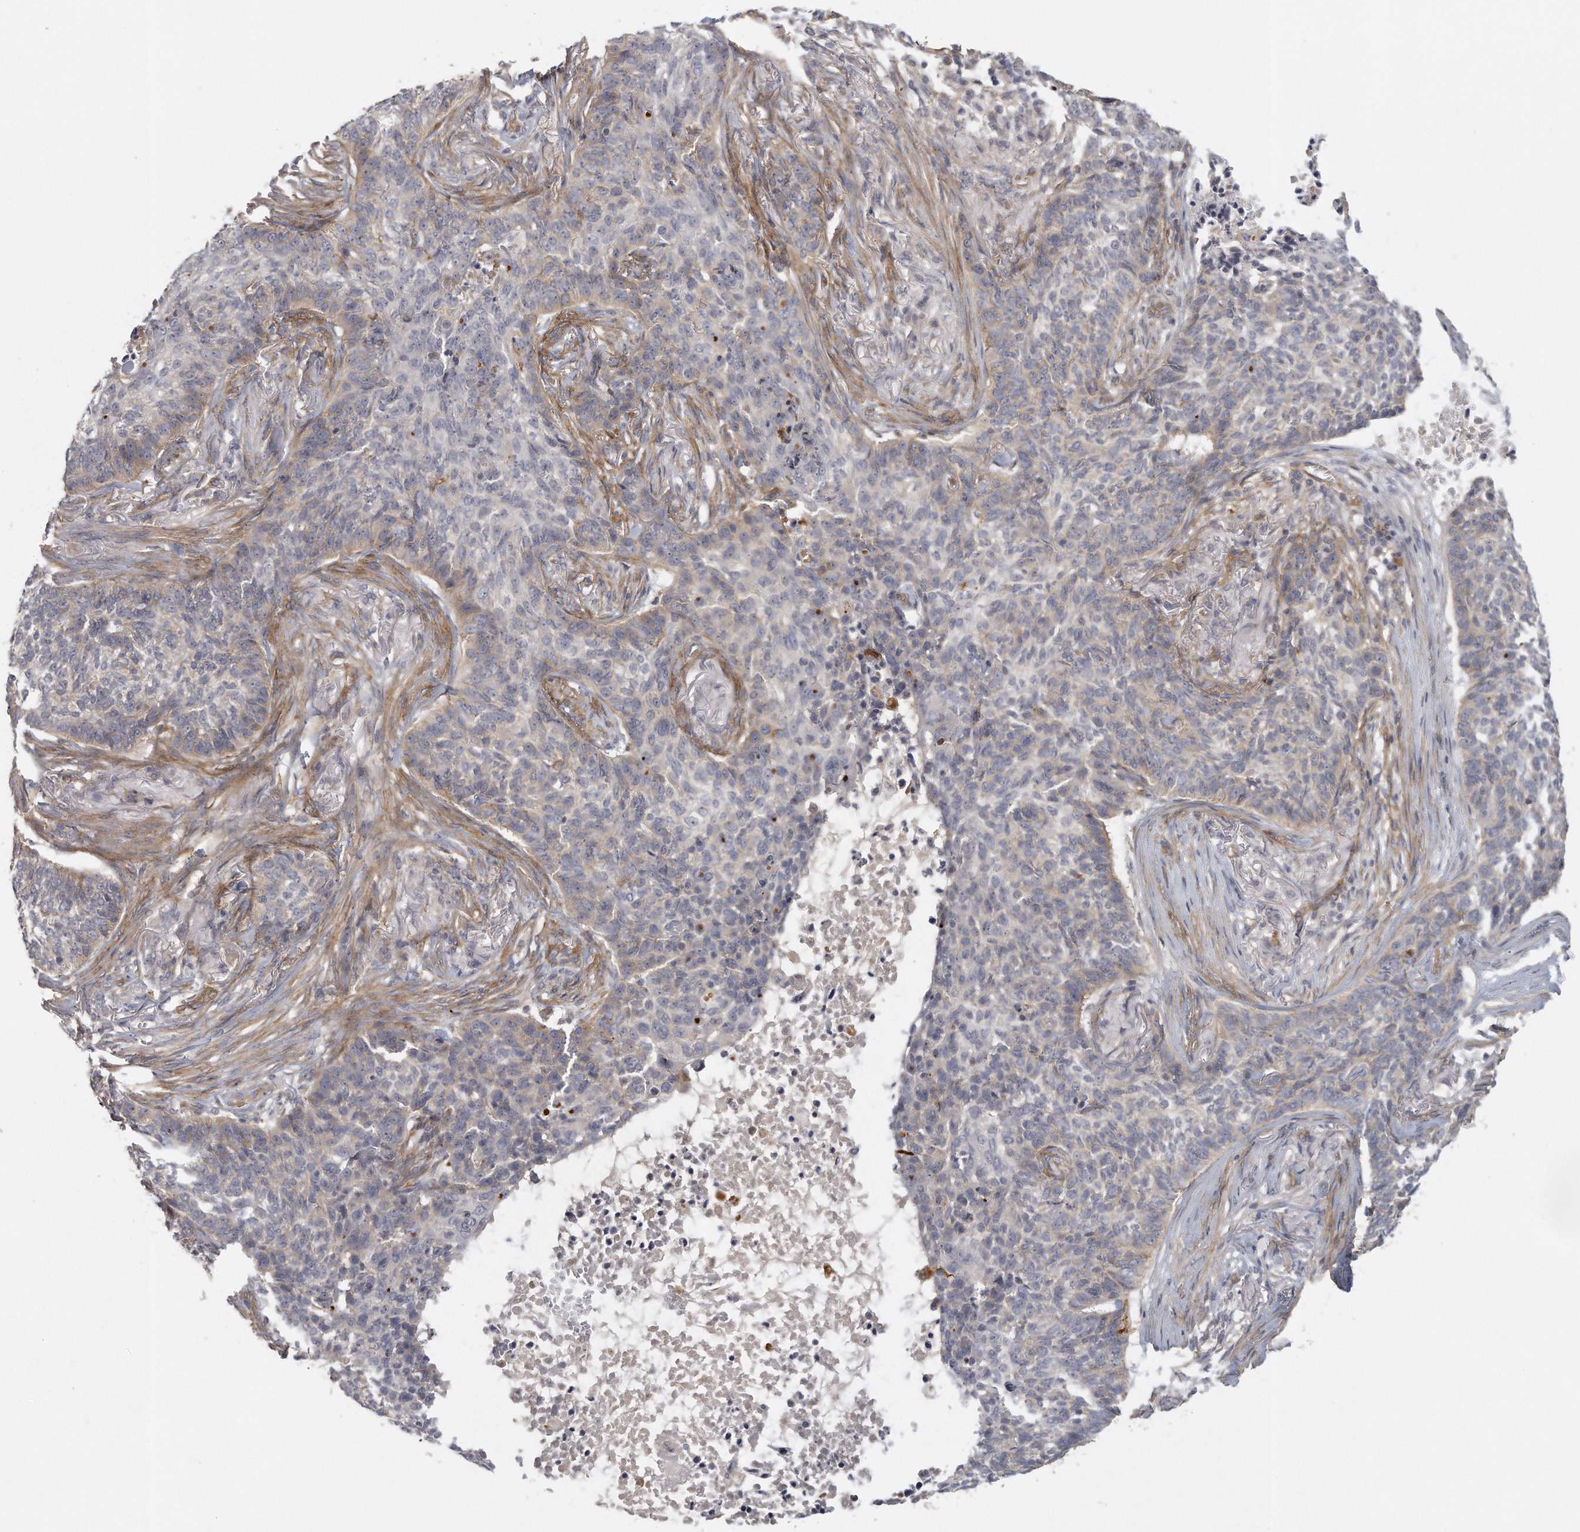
{"staining": {"intensity": "weak", "quantity": "<25%", "location": "cytoplasmic/membranous"}, "tissue": "skin cancer", "cell_type": "Tumor cells", "image_type": "cancer", "snomed": [{"axis": "morphology", "description": "Basal cell carcinoma"}, {"axis": "topography", "description": "Skin"}], "caption": "Human basal cell carcinoma (skin) stained for a protein using immunohistochemistry reveals no expression in tumor cells.", "gene": "MTERF4", "patient": {"sex": "male", "age": 85}}